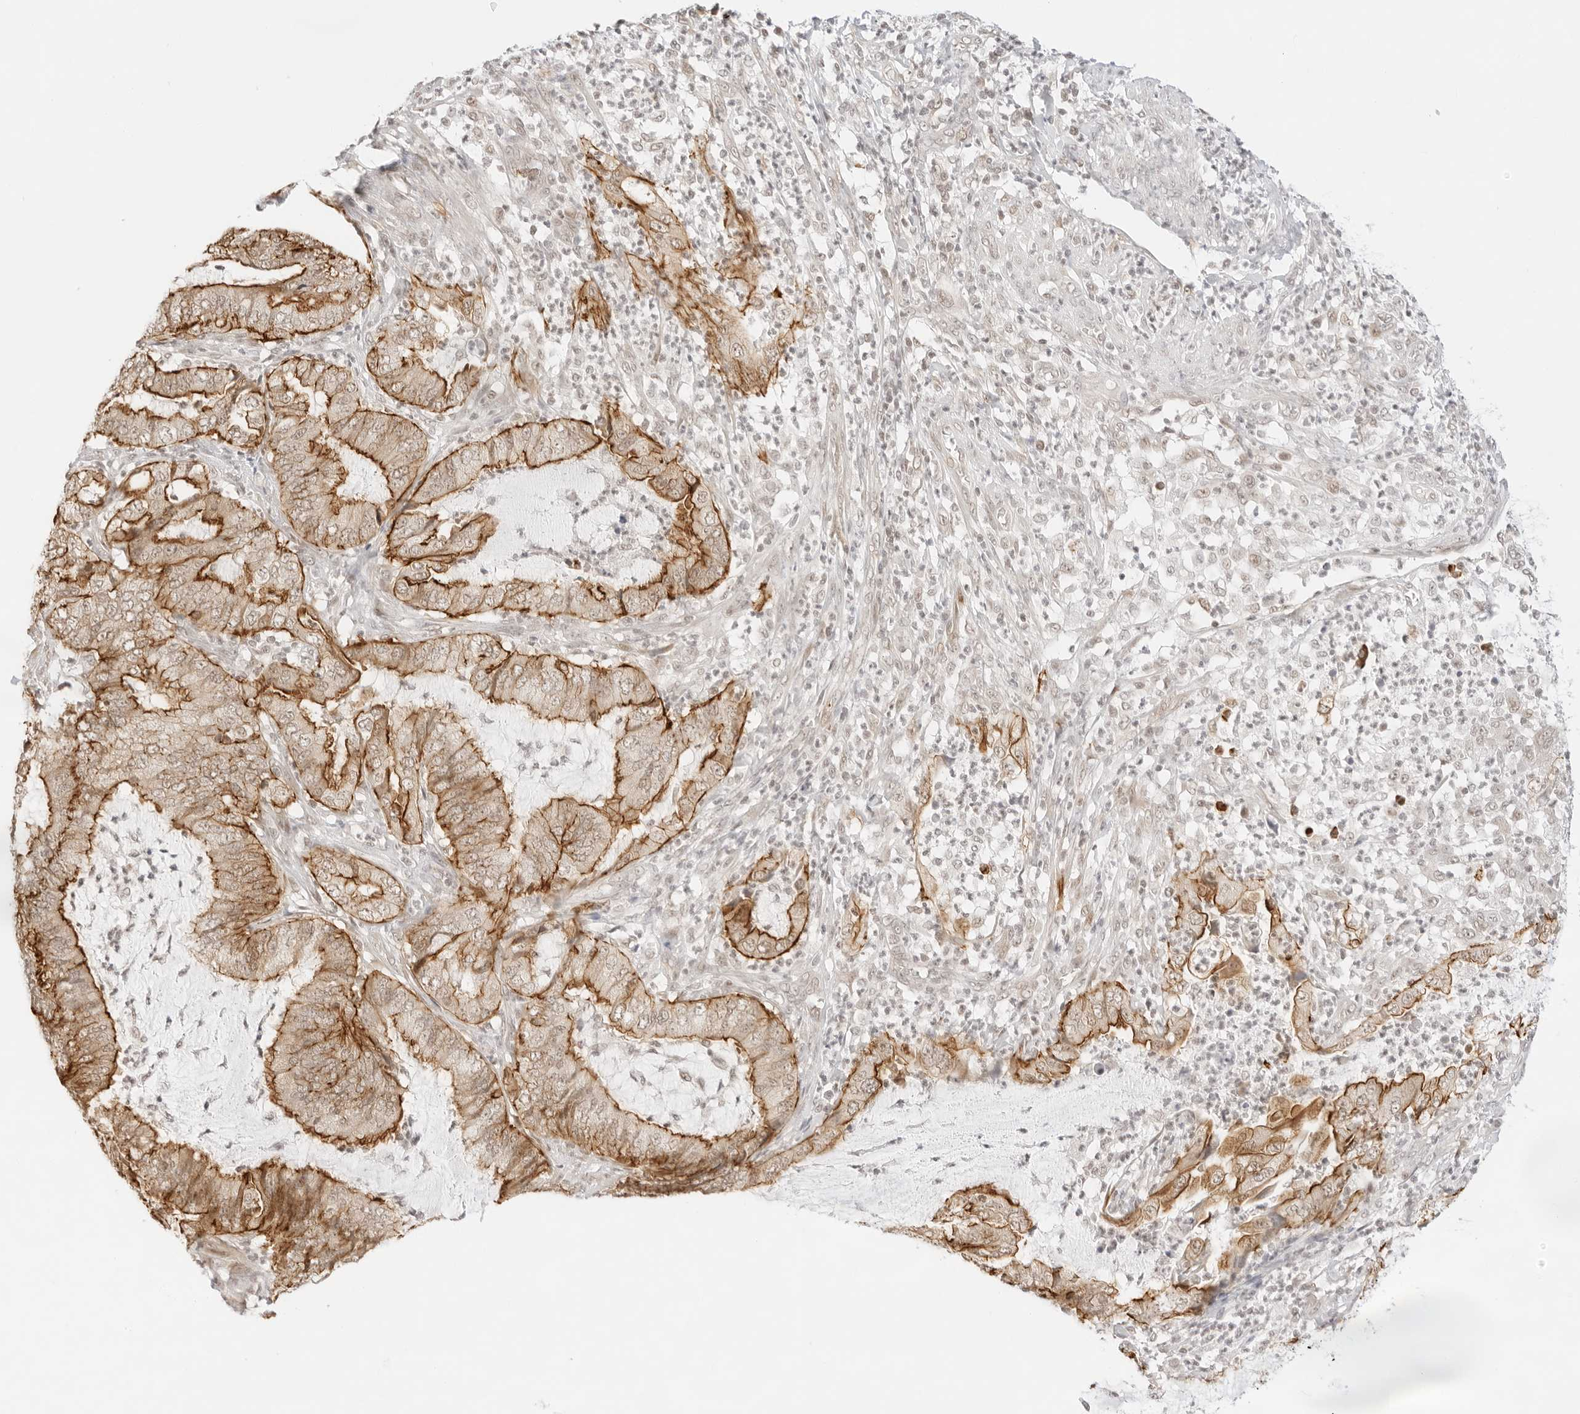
{"staining": {"intensity": "moderate", "quantity": ">75%", "location": "cytoplasmic/membranous"}, "tissue": "endometrial cancer", "cell_type": "Tumor cells", "image_type": "cancer", "snomed": [{"axis": "morphology", "description": "Adenocarcinoma, NOS"}, {"axis": "topography", "description": "Endometrium"}], "caption": "Endometrial cancer stained for a protein demonstrates moderate cytoplasmic/membranous positivity in tumor cells.", "gene": "GNAS", "patient": {"sex": "female", "age": 49}}